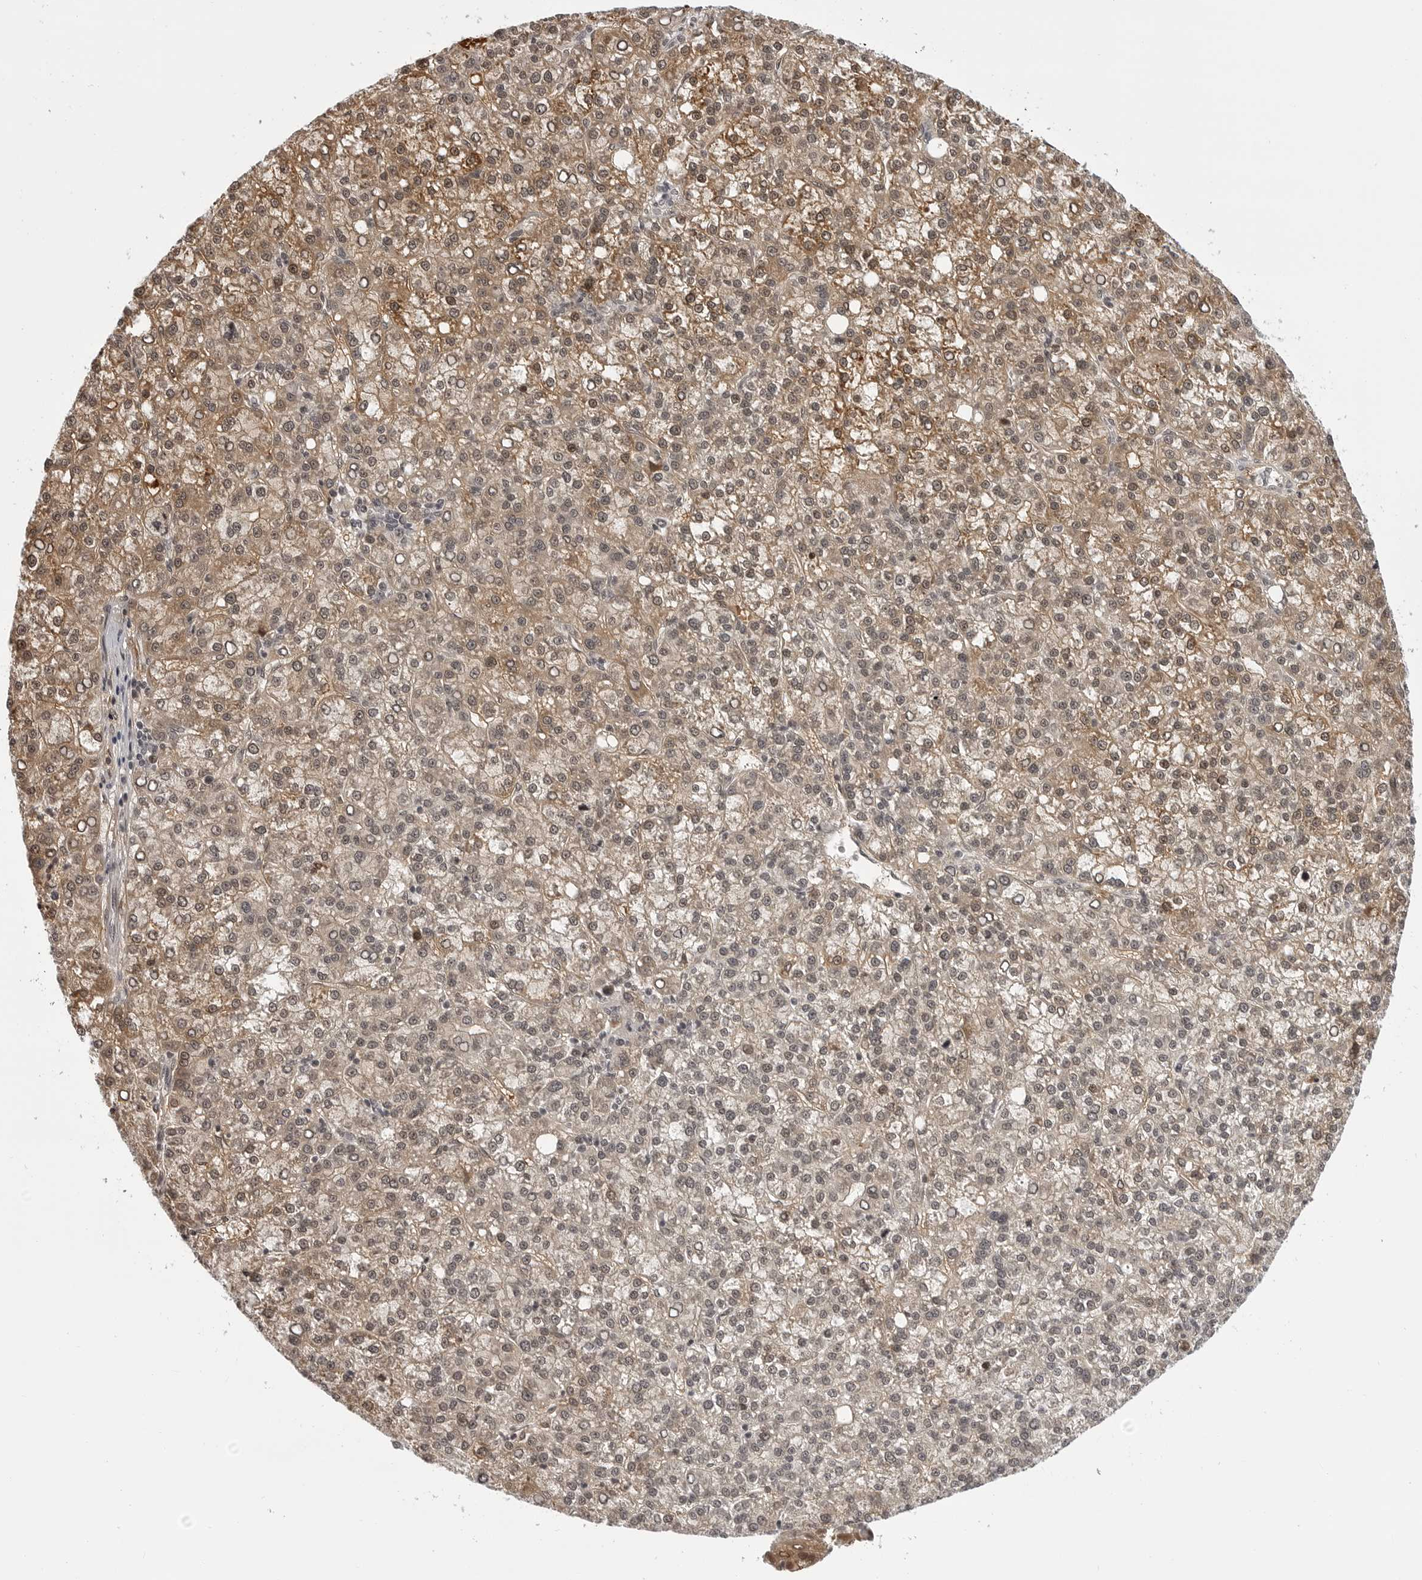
{"staining": {"intensity": "moderate", "quantity": ">75%", "location": "cytoplasmic/membranous,nuclear"}, "tissue": "liver cancer", "cell_type": "Tumor cells", "image_type": "cancer", "snomed": [{"axis": "morphology", "description": "Carcinoma, Hepatocellular, NOS"}, {"axis": "topography", "description": "Liver"}], "caption": "Protein staining by immunohistochemistry (IHC) reveals moderate cytoplasmic/membranous and nuclear positivity in about >75% of tumor cells in hepatocellular carcinoma (liver).", "gene": "PHF3", "patient": {"sex": "female", "age": 58}}